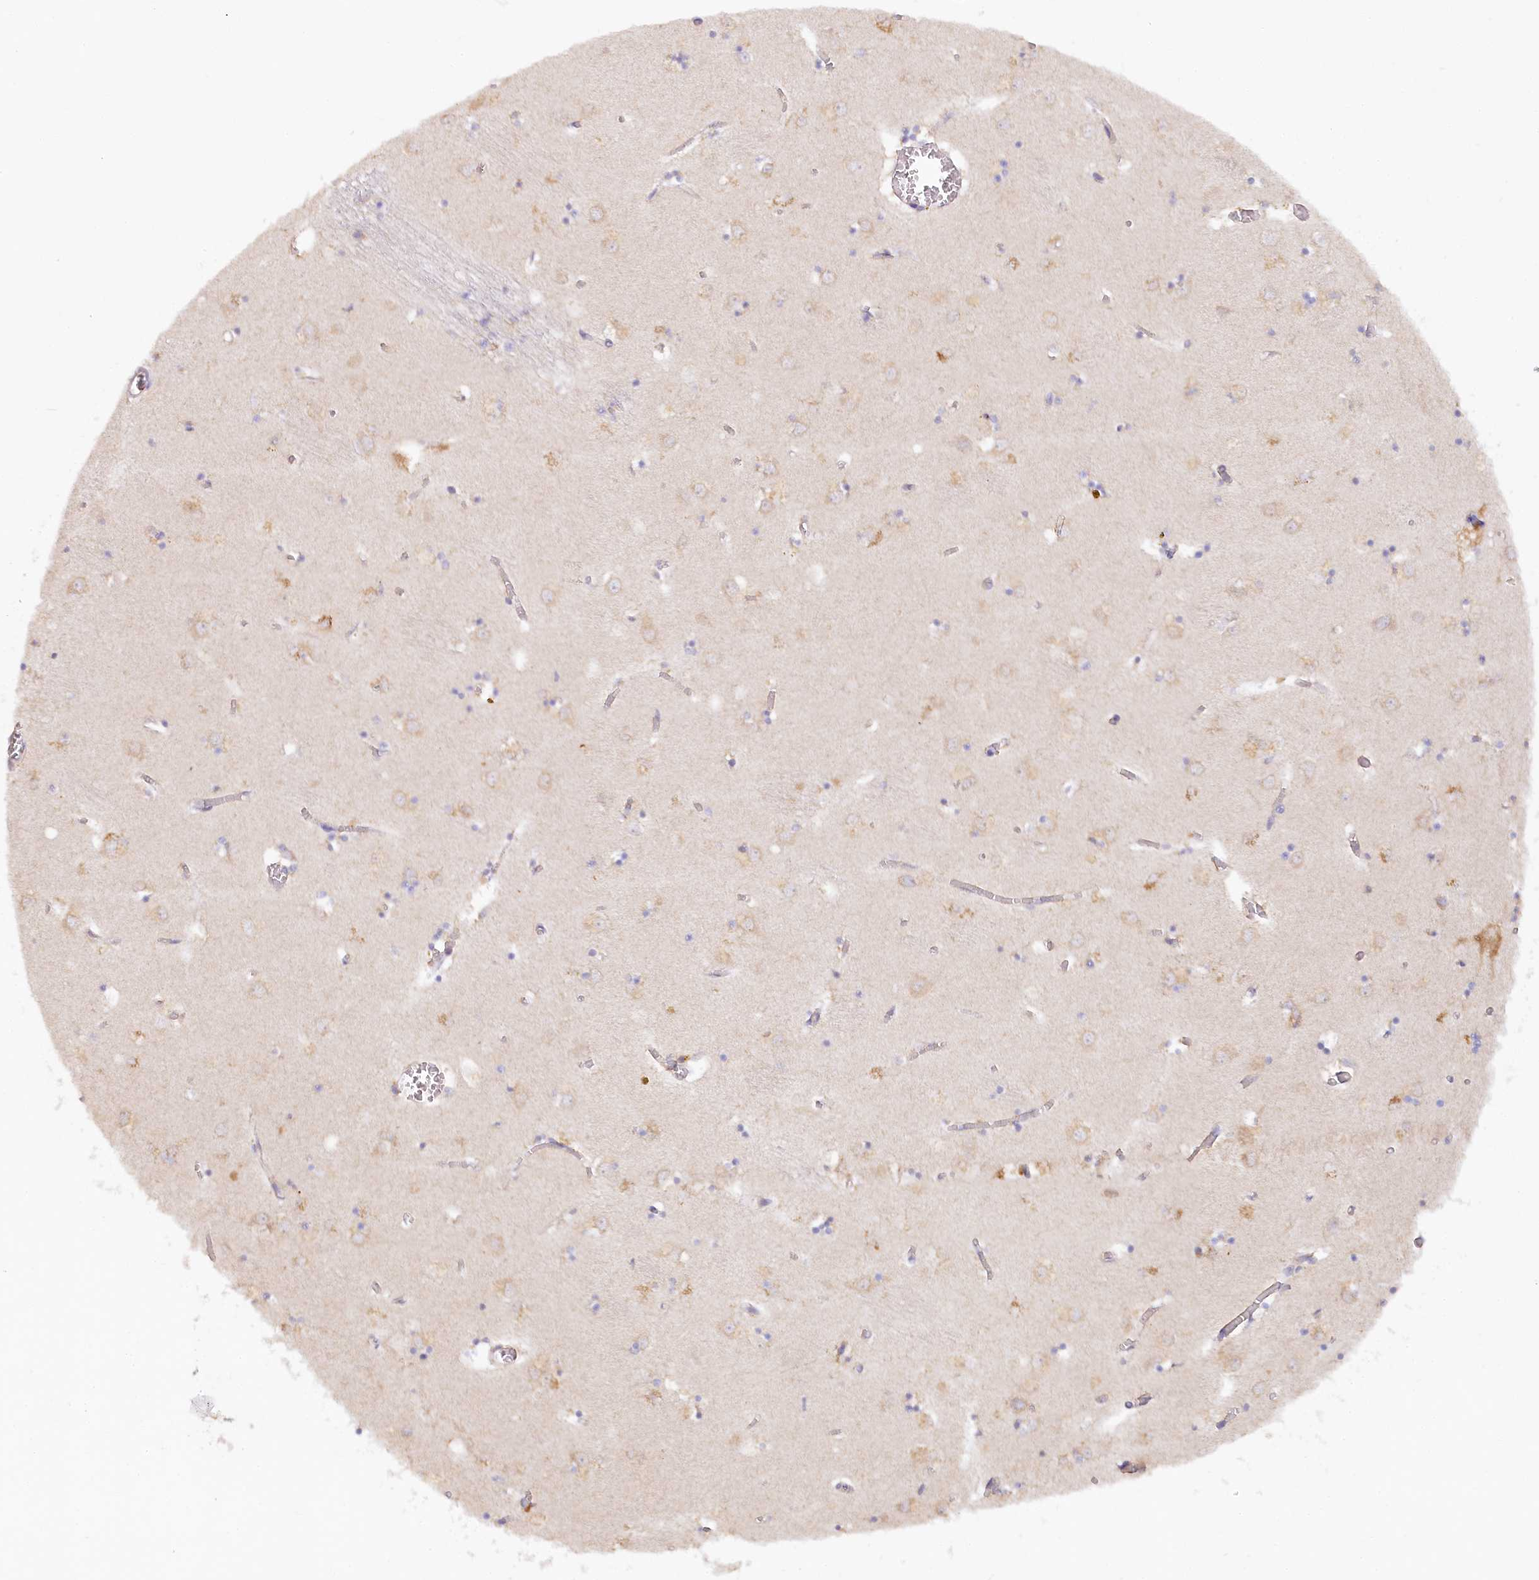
{"staining": {"intensity": "negative", "quantity": "none", "location": "none"}, "tissue": "caudate", "cell_type": "Glial cells", "image_type": "normal", "snomed": [{"axis": "morphology", "description": "Normal tissue, NOS"}, {"axis": "topography", "description": "Lateral ventricle wall"}], "caption": "Immunohistochemical staining of normal caudate shows no significant positivity in glial cells. Brightfield microscopy of immunohistochemistry stained with DAB (brown) and hematoxylin (blue), captured at high magnification.", "gene": "PAIP2", "patient": {"sex": "male", "age": 70}}